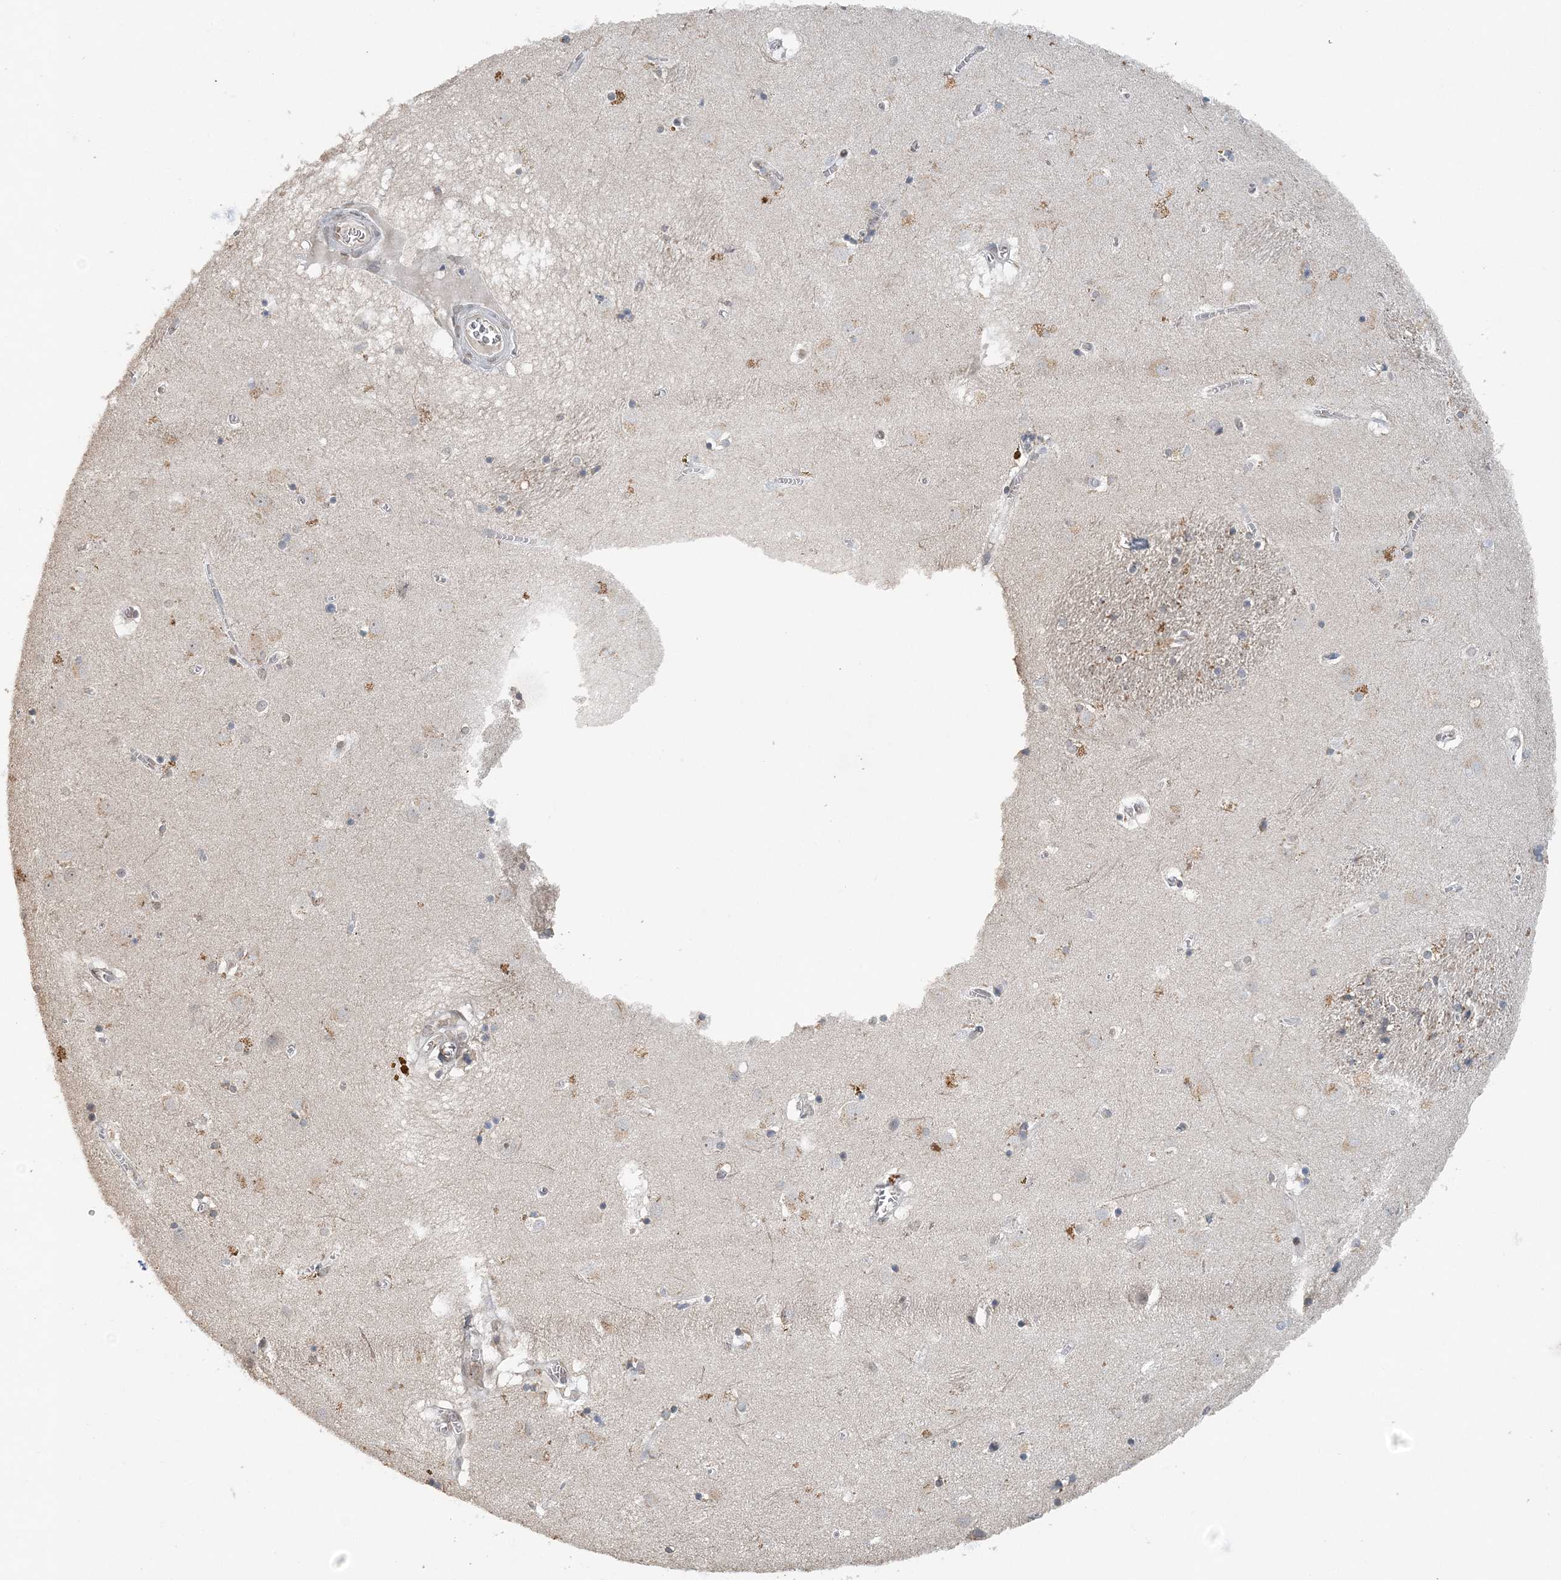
{"staining": {"intensity": "moderate", "quantity": "<25%", "location": "cytoplasmic/membranous"}, "tissue": "caudate", "cell_type": "Glial cells", "image_type": "normal", "snomed": [{"axis": "morphology", "description": "Normal tissue, NOS"}, {"axis": "topography", "description": "Lateral ventricle wall"}], "caption": "A histopathology image of human caudate stained for a protein displays moderate cytoplasmic/membranous brown staining in glial cells. (DAB (3,3'-diaminobenzidine) IHC, brown staining for protein, blue staining for nuclei).", "gene": "FAM110A", "patient": {"sex": "male", "age": 70}}